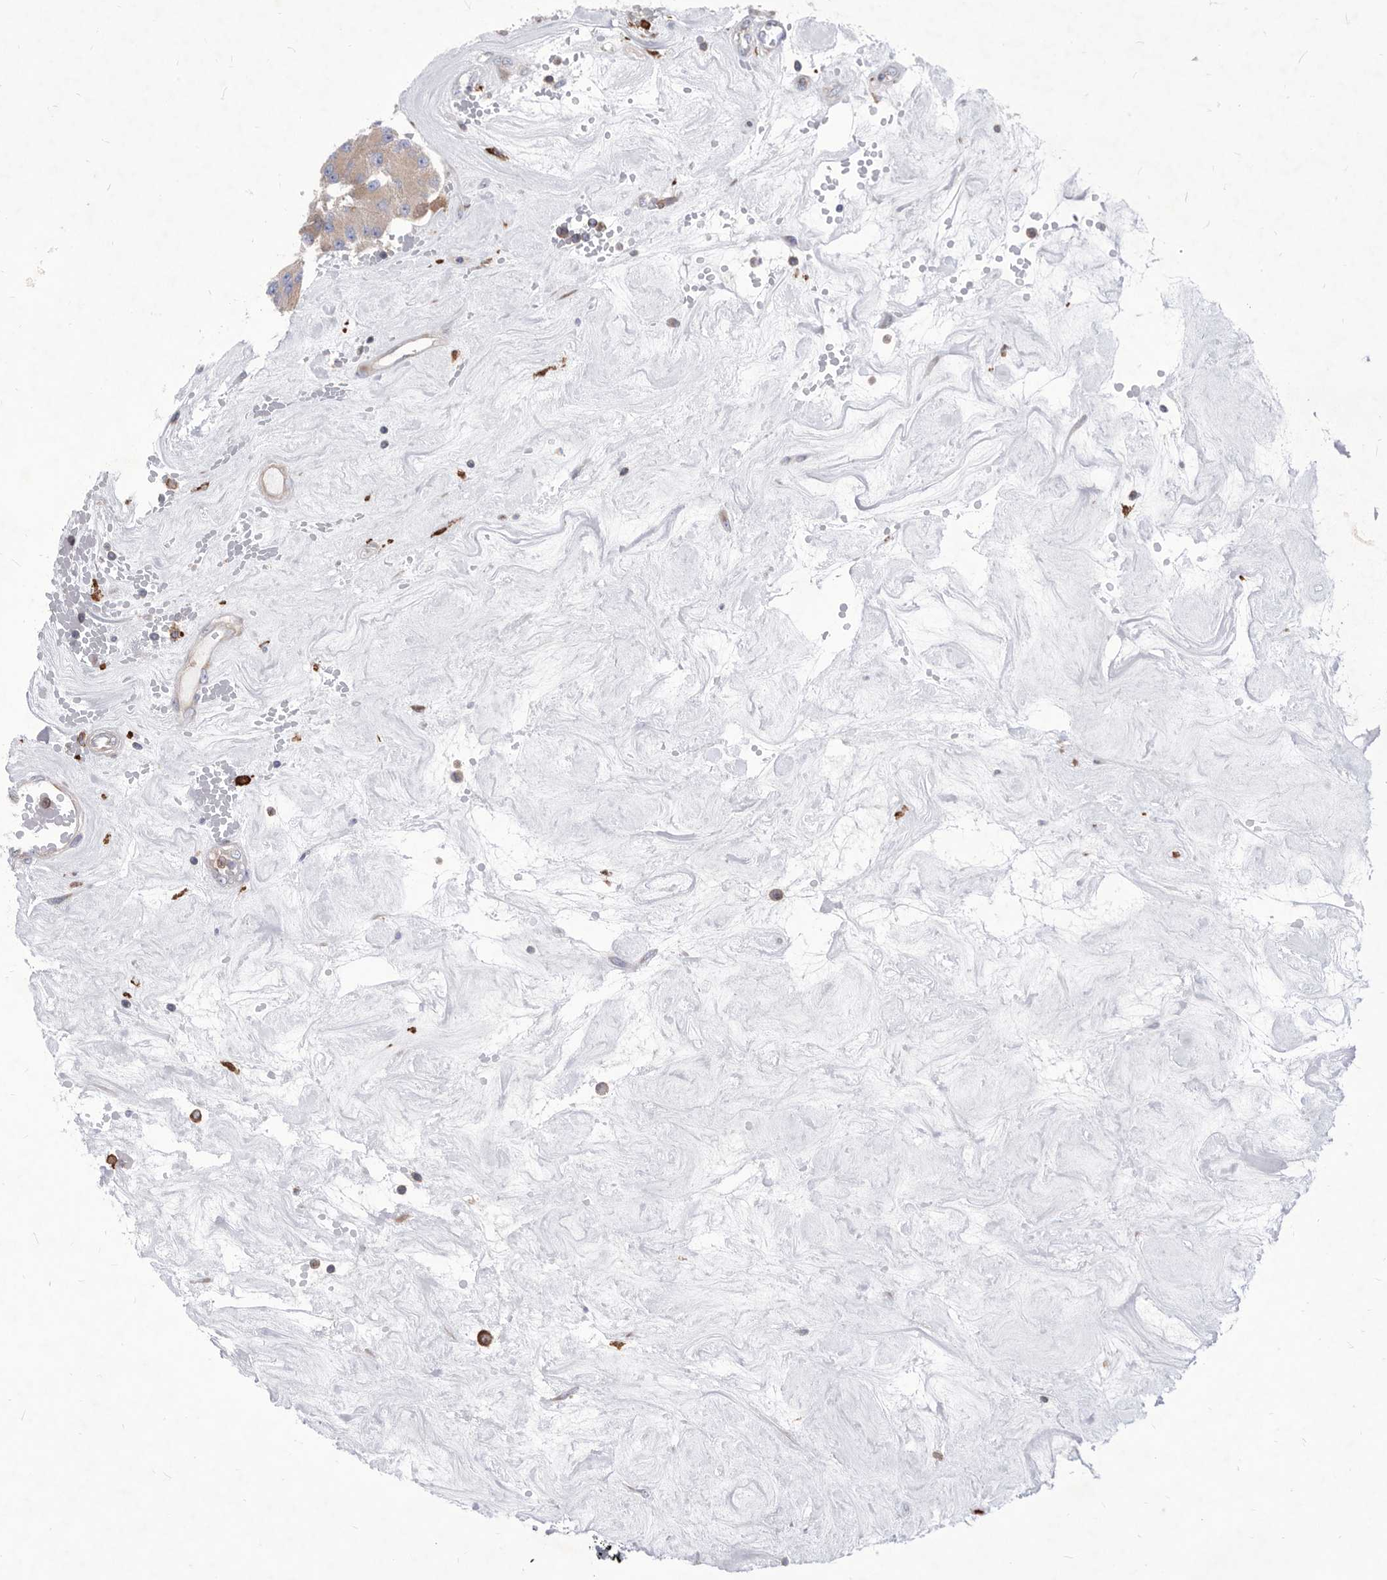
{"staining": {"intensity": "weak", "quantity": ">75%", "location": "cytoplasmic/membranous"}, "tissue": "carcinoid", "cell_type": "Tumor cells", "image_type": "cancer", "snomed": [{"axis": "morphology", "description": "Carcinoid, malignant, NOS"}, {"axis": "topography", "description": "Pancreas"}], "caption": "A histopathology image of human malignant carcinoid stained for a protein shows weak cytoplasmic/membranous brown staining in tumor cells. (Stains: DAB in brown, nuclei in blue, Microscopy: brightfield microscopy at high magnification).", "gene": "SMG7", "patient": {"sex": "male", "age": 41}}